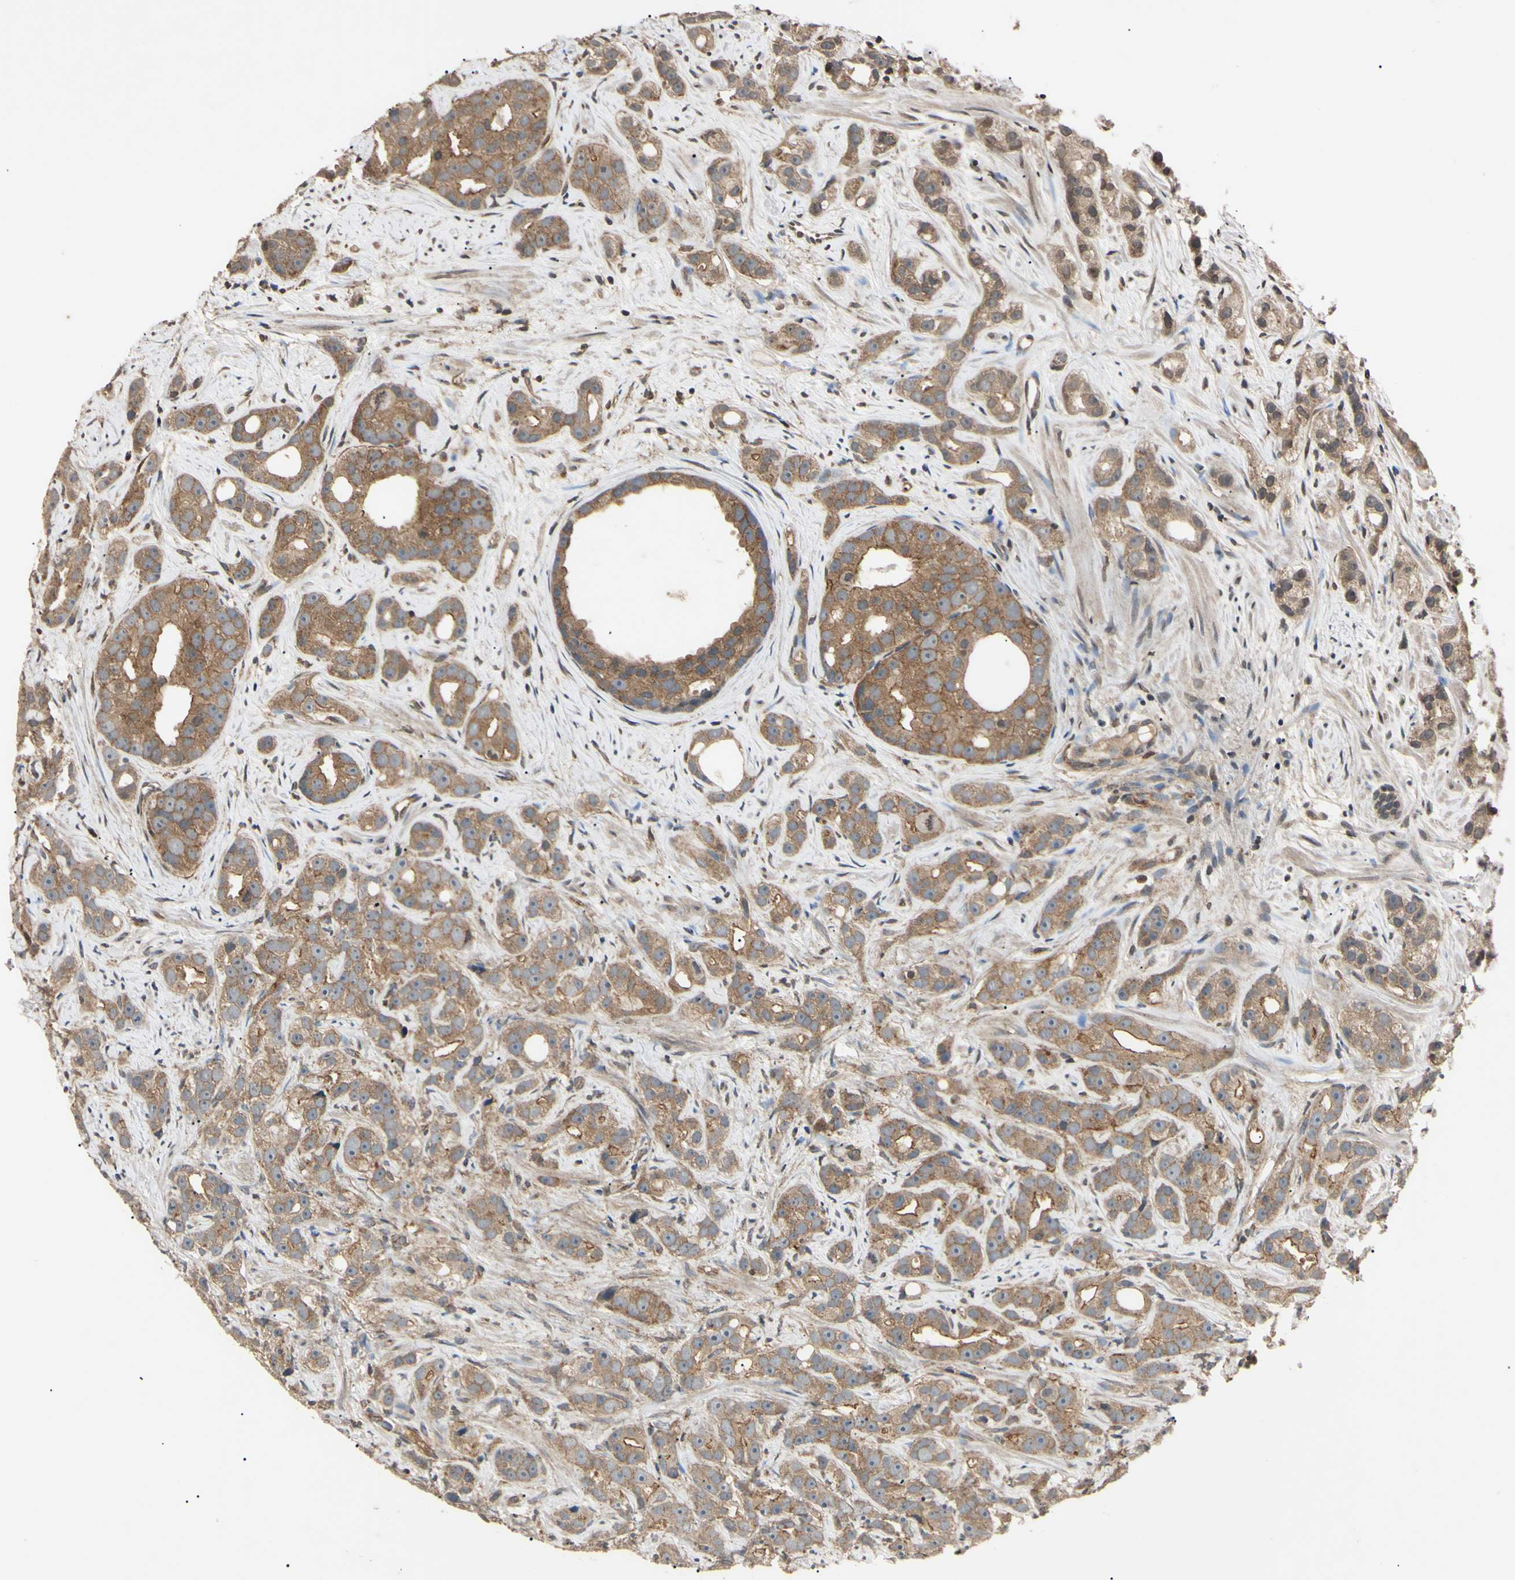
{"staining": {"intensity": "moderate", "quantity": ">75%", "location": "cytoplasmic/membranous"}, "tissue": "prostate cancer", "cell_type": "Tumor cells", "image_type": "cancer", "snomed": [{"axis": "morphology", "description": "Adenocarcinoma, Low grade"}, {"axis": "topography", "description": "Prostate"}], "caption": "About >75% of tumor cells in prostate cancer demonstrate moderate cytoplasmic/membranous protein expression as visualized by brown immunohistochemical staining.", "gene": "EPN1", "patient": {"sex": "male", "age": 89}}